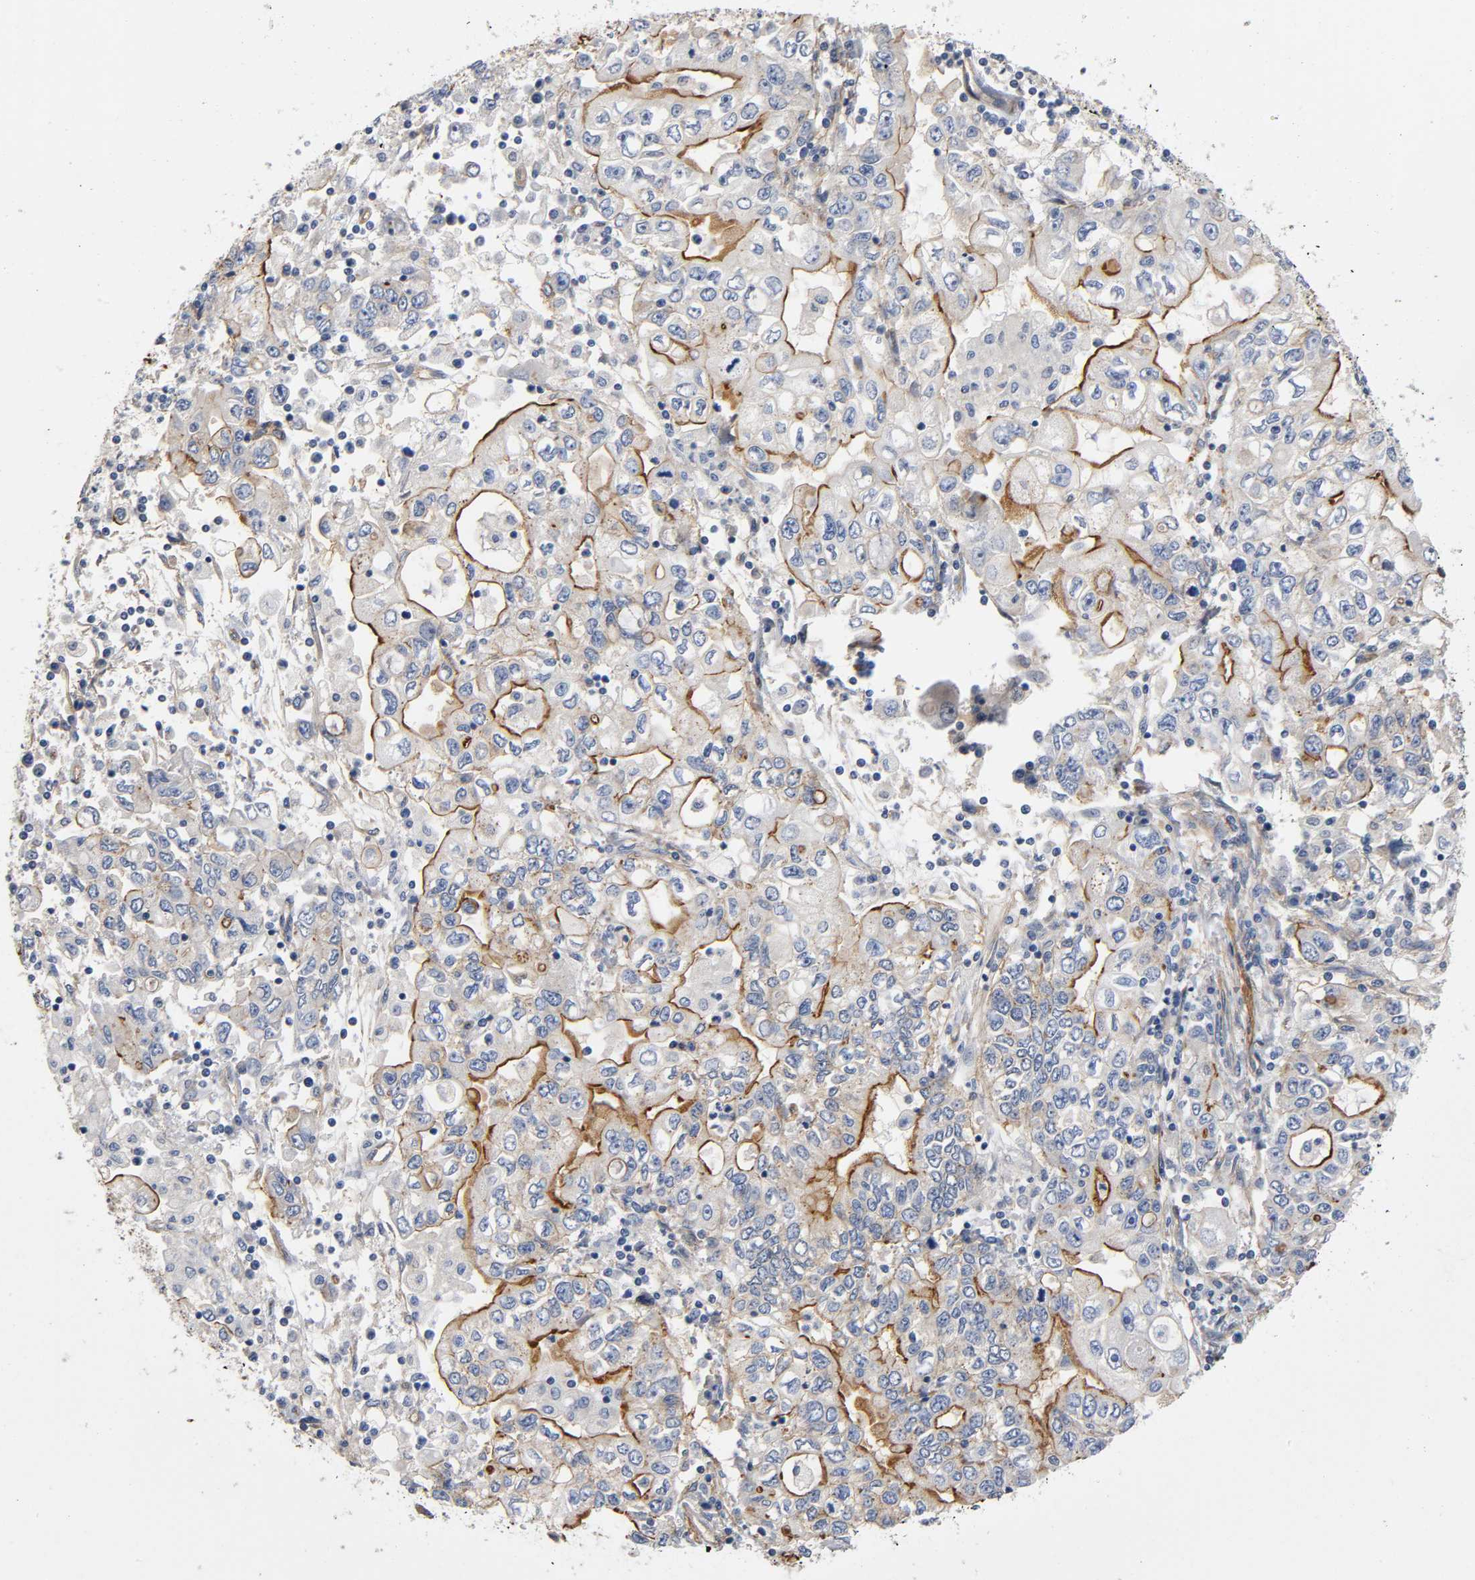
{"staining": {"intensity": "moderate", "quantity": ">75%", "location": "cytoplasmic/membranous"}, "tissue": "stomach cancer", "cell_type": "Tumor cells", "image_type": "cancer", "snomed": [{"axis": "morphology", "description": "Adenocarcinoma, NOS"}, {"axis": "topography", "description": "Stomach, lower"}], "caption": "Moderate cytoplasmic/membranous positivity for a protein is identified in about >75% of tumor cells of stomach cancer using immunohistochemistry (IHC).", "gene": "MARS1", "patient": {"sex": "female", "age": 72}}